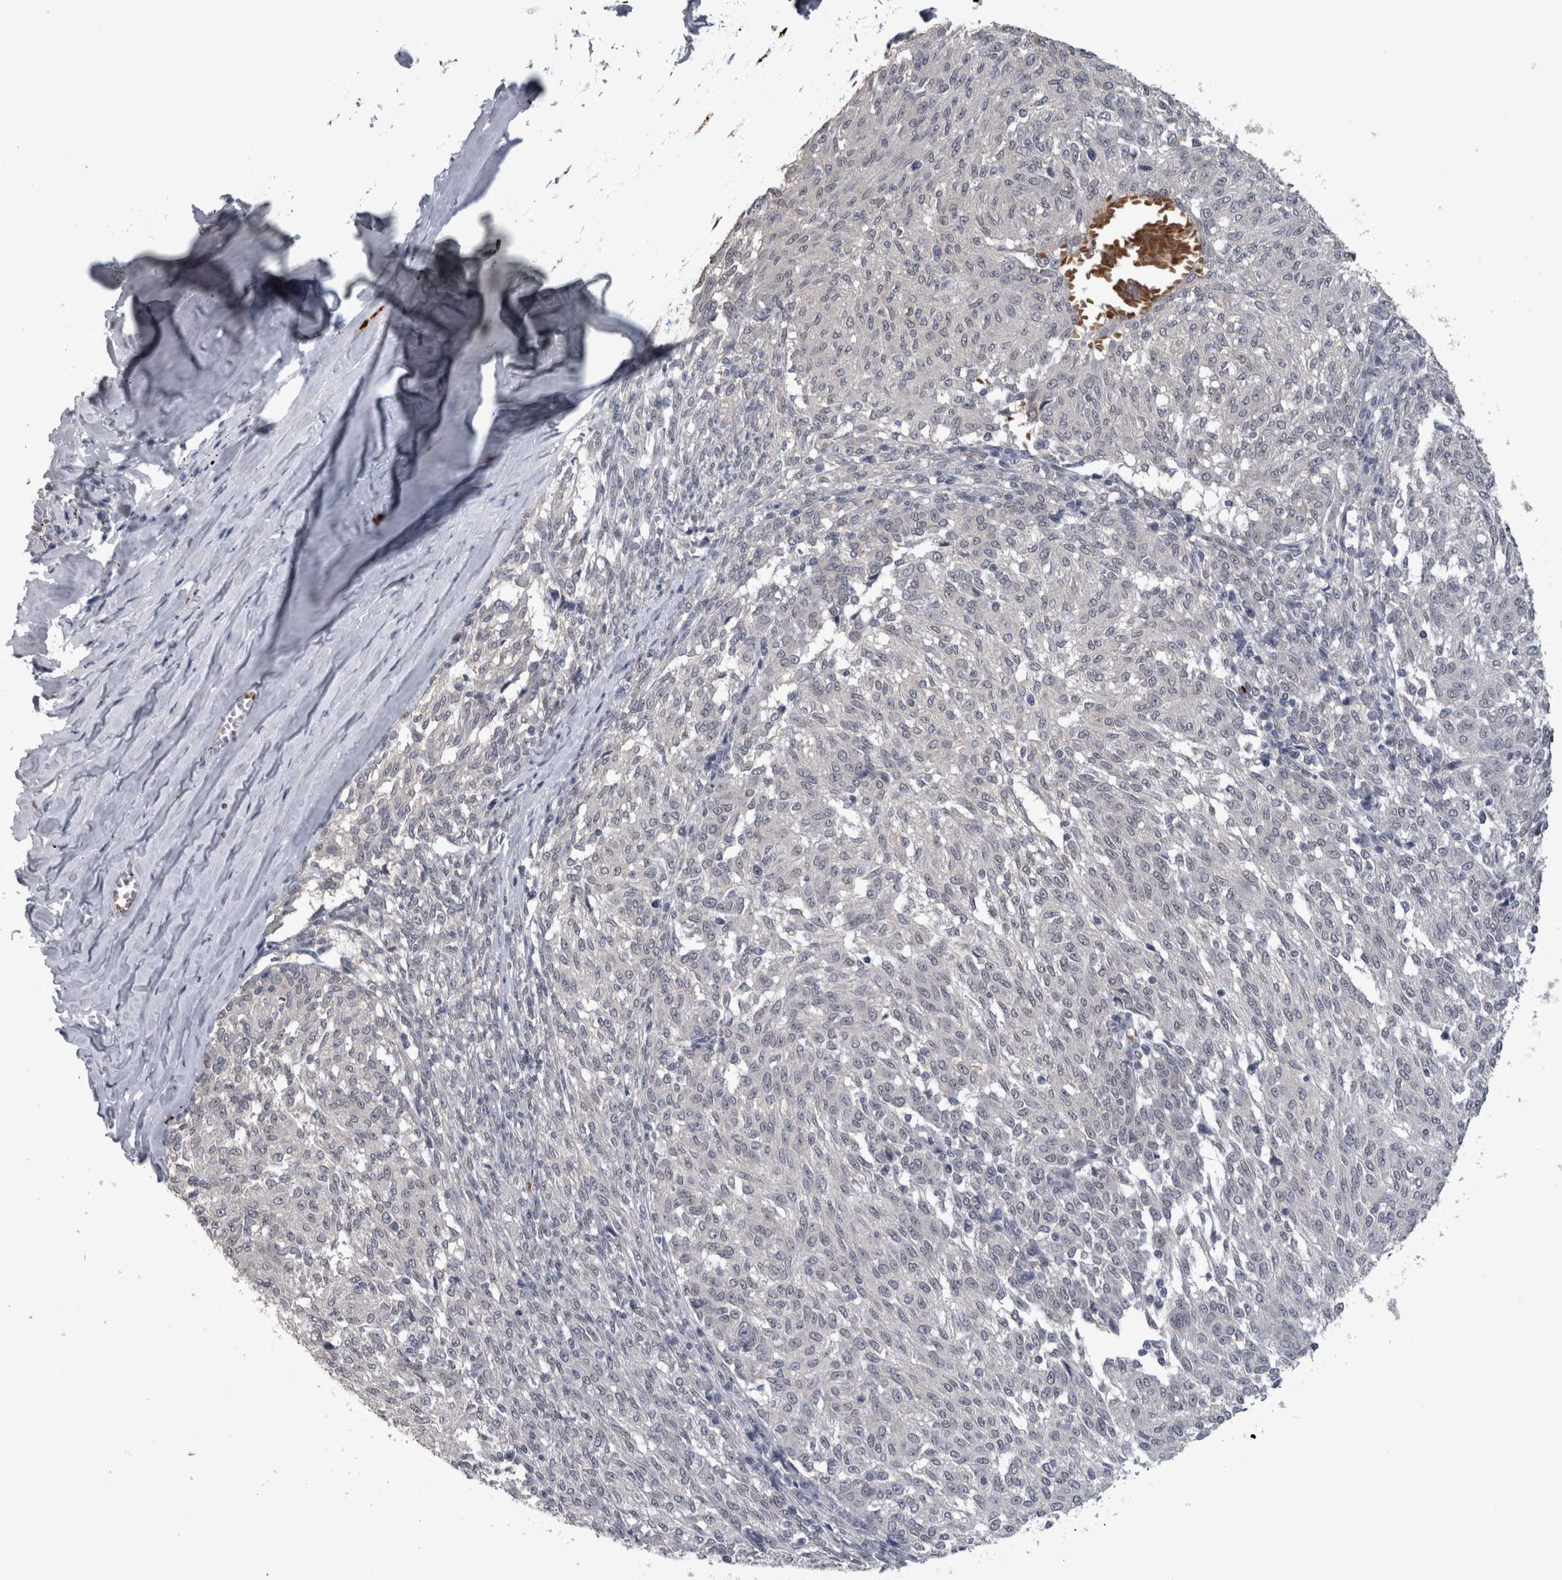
{"staining": {"intensity": "negative", "quantity": "none", "location": "none"}, "tissue": "melanoma", "cell_type": "Tumor cells", "image_type": "cancer", "snomed": [{"axis": "morphology", "description": "Malignant melanoma, NOS"}, {"axis": "topography", "description": "Skin"}], "caption": "IHC photomicrograph of neoplastic tissue: human malignant melanoma stained with DAB displays no significant protein positivity in tumor cells.", "gene": "PEBP4", "patient": {"sex": "female", "age": 72}}